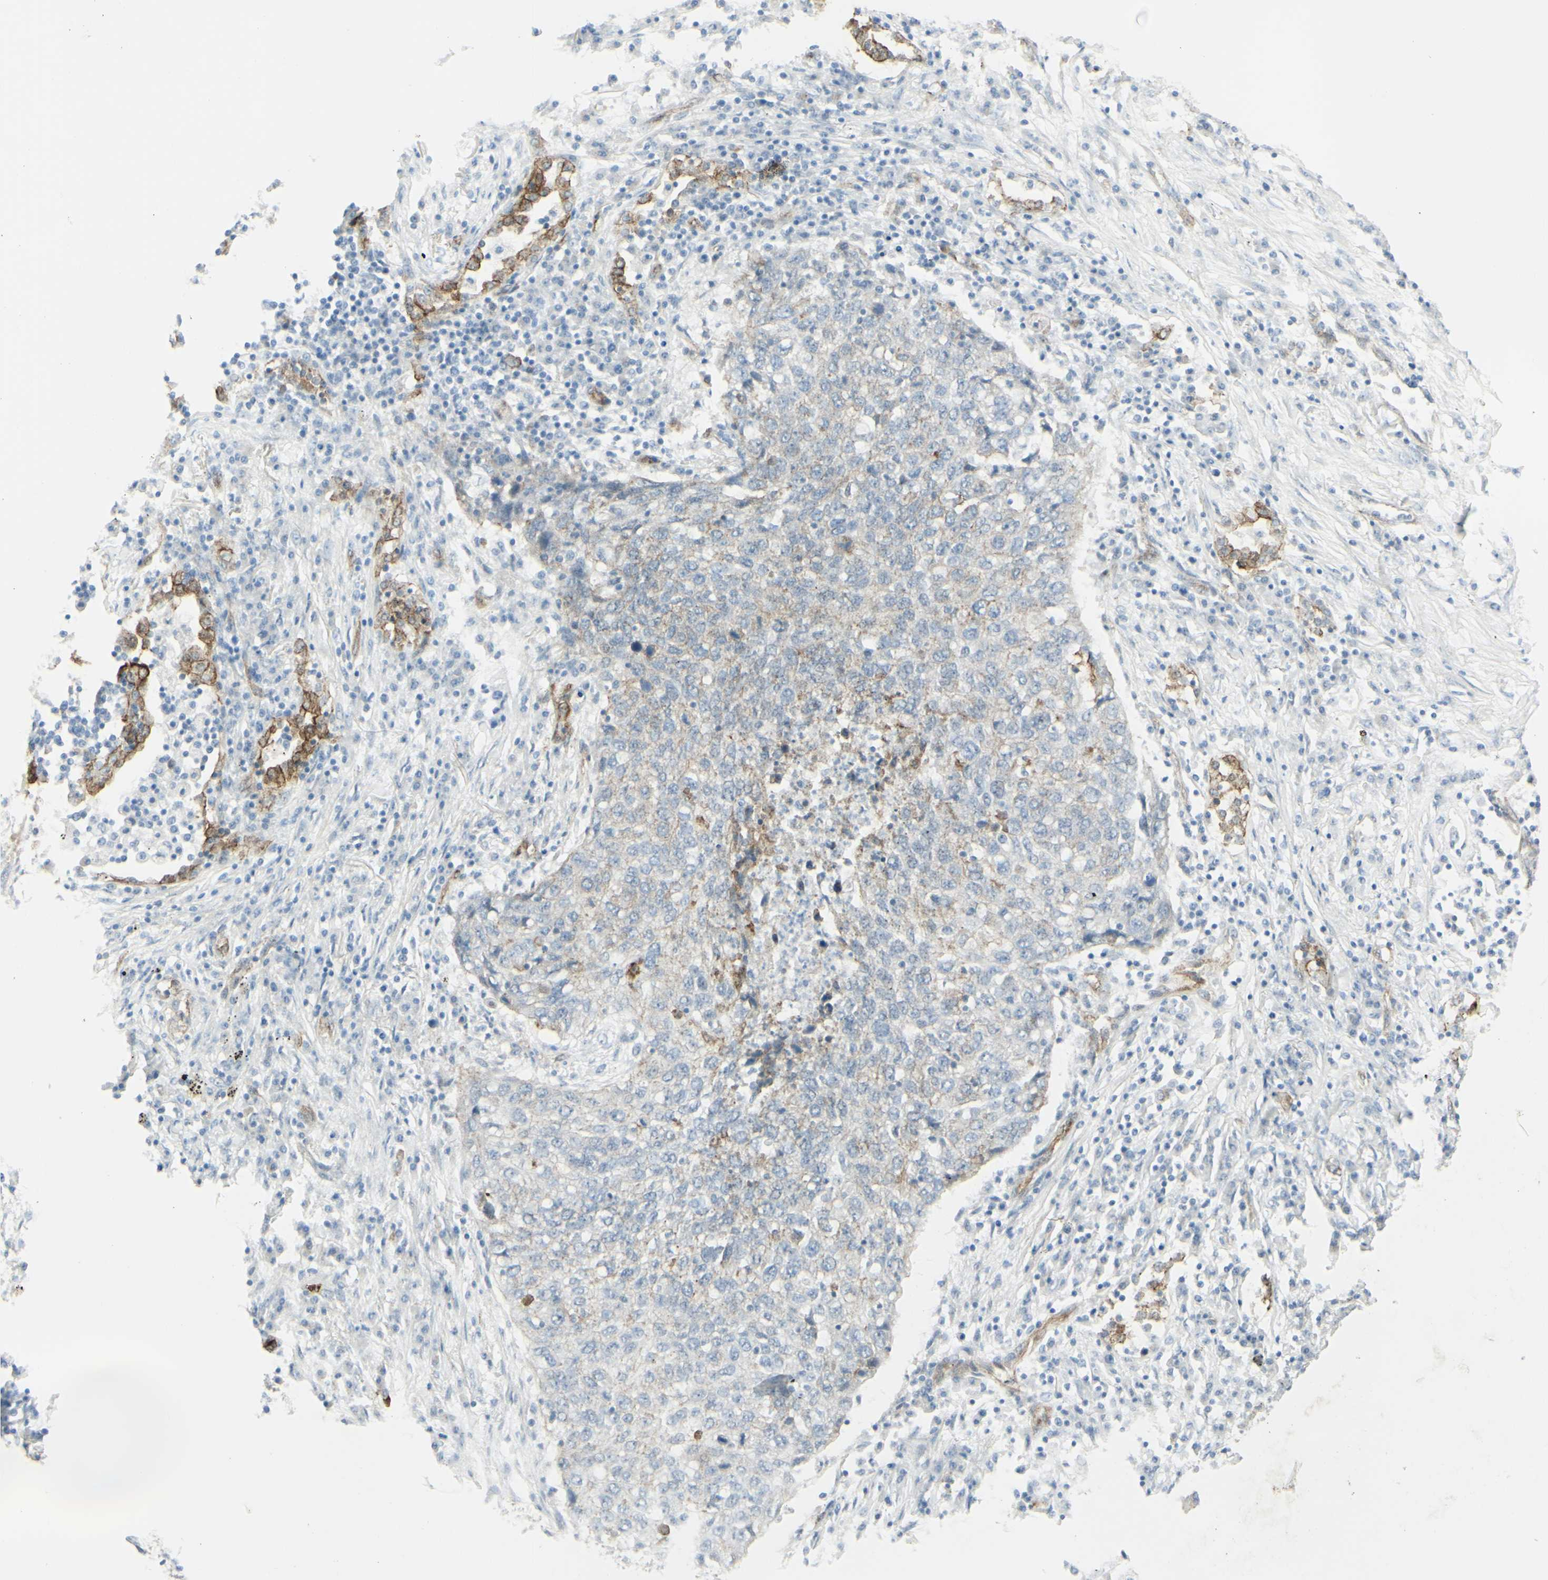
{"staining": {"intensity": "moderate", "quantity": "<25%", "location": "cytoplasmic/membranous"}, "tissue": "lung cancer", "cell_type": "Tumor cells", "image_type": "cancer", "snomed": [{"axis": "morphology", "description": "Squamous cell carcinoma, NOS"}, {"axis": "topography", "description": "Lung"}], "caption": "About <25% of tumor cells in lung squamous cell carcinoma reveal moderate cytoplasmic/membranous protein positivity as visualized by brown immunohistochemical staining.", "gene": "MYO6", "patient": {"sex": "female", "age": 63}}